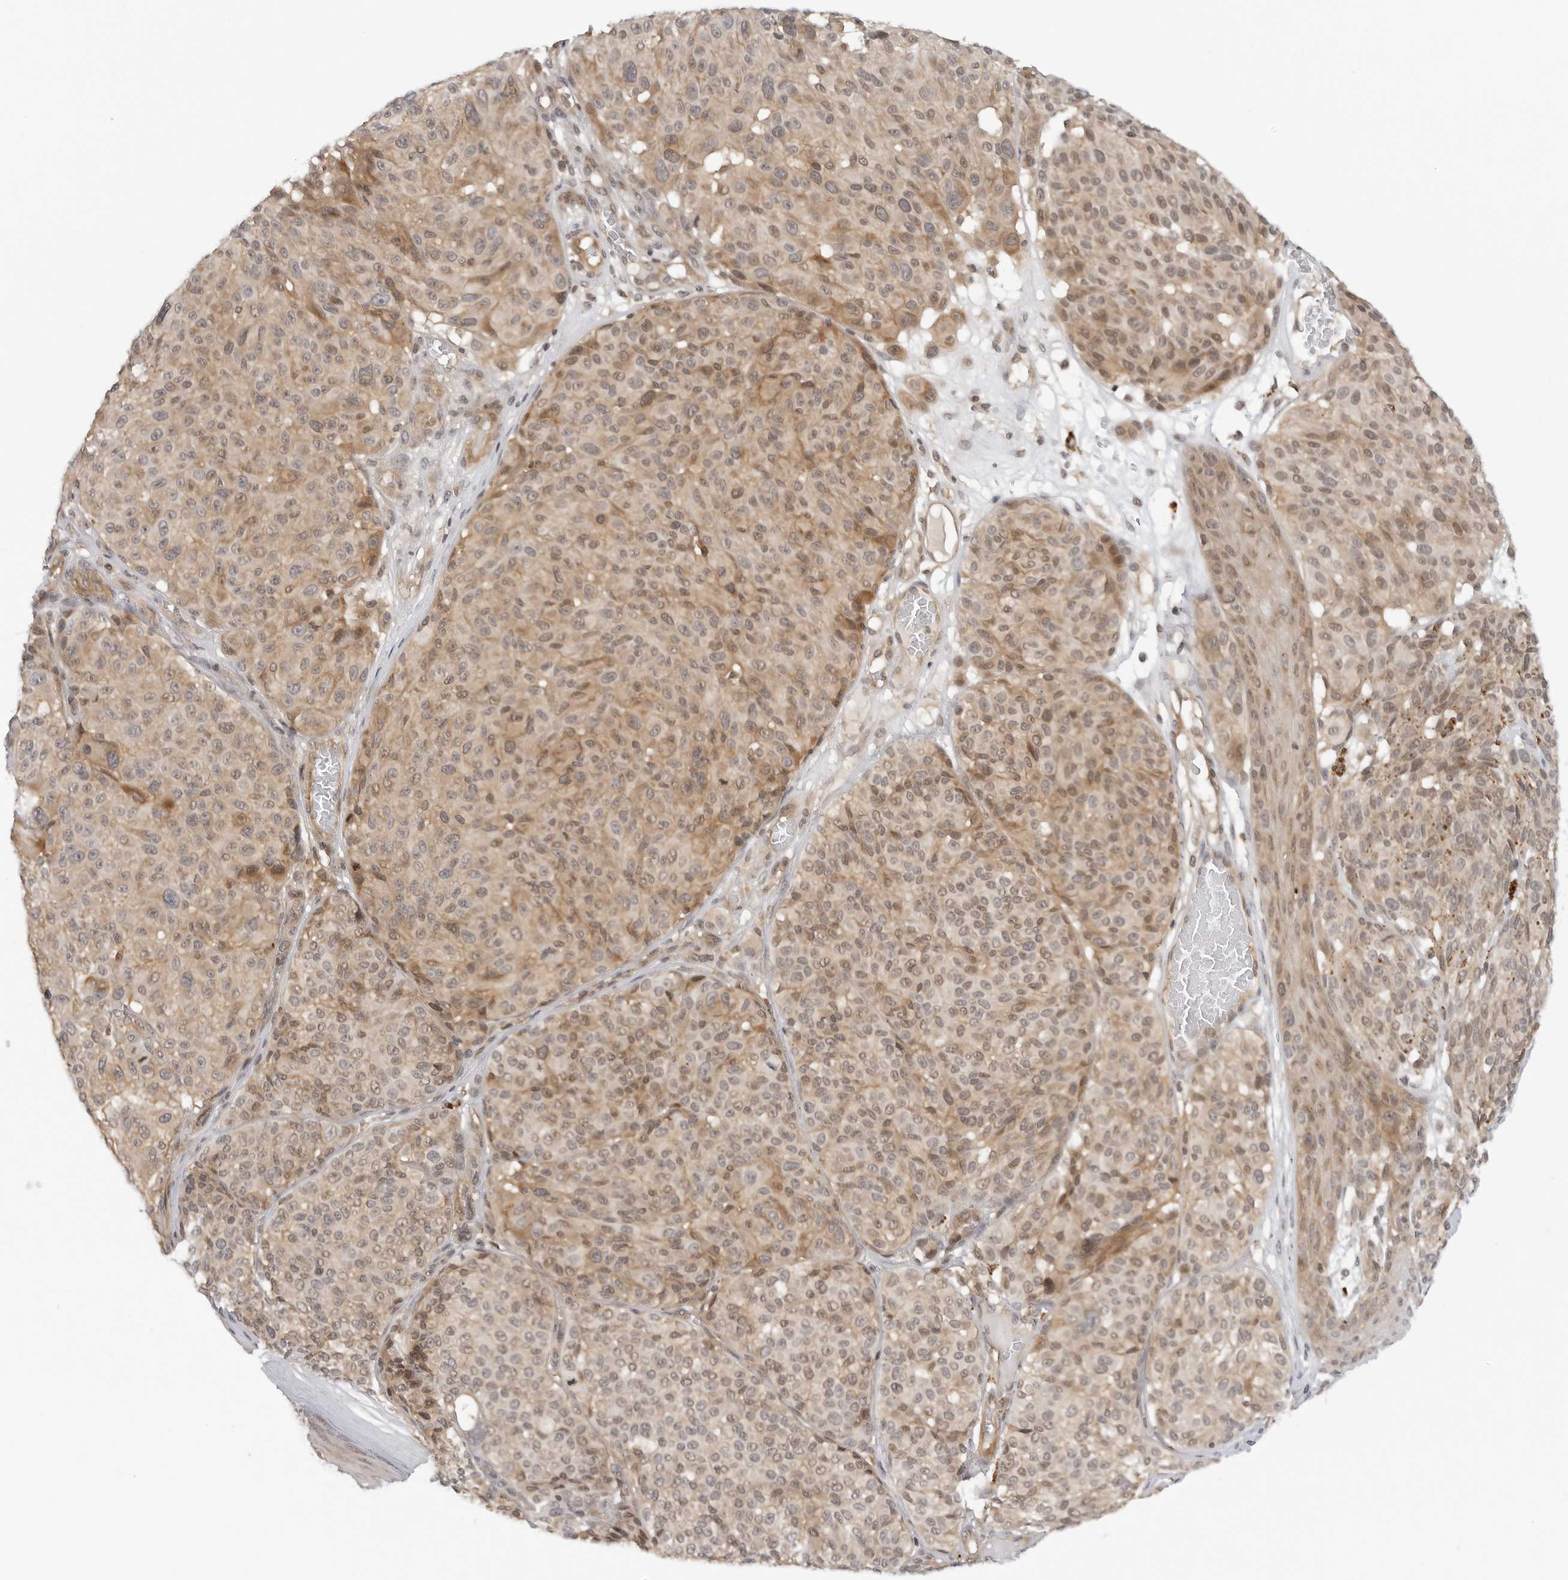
{"staining": {"intensity": "weak", "quantity": ">75%", "location": "cytoplasmic/membranous,nuclear"}, "tissue": "melanoma", "cell_type": "Tumor cells", "image_type": "cancer", "snomed": [{"axis": "morphology", "description": "Malignant melanoma, NOS"}, {"axis": "topography", "description": "Skin"}], "caption": "Immunohistochemistry of human melanoma demonstrates low levels of weak cytoplasmic/membranous and nuclear staining in about >75% of tumor cells.", "gene": "MAP2K5", "patient": {"sex": "male", "age": 83}}